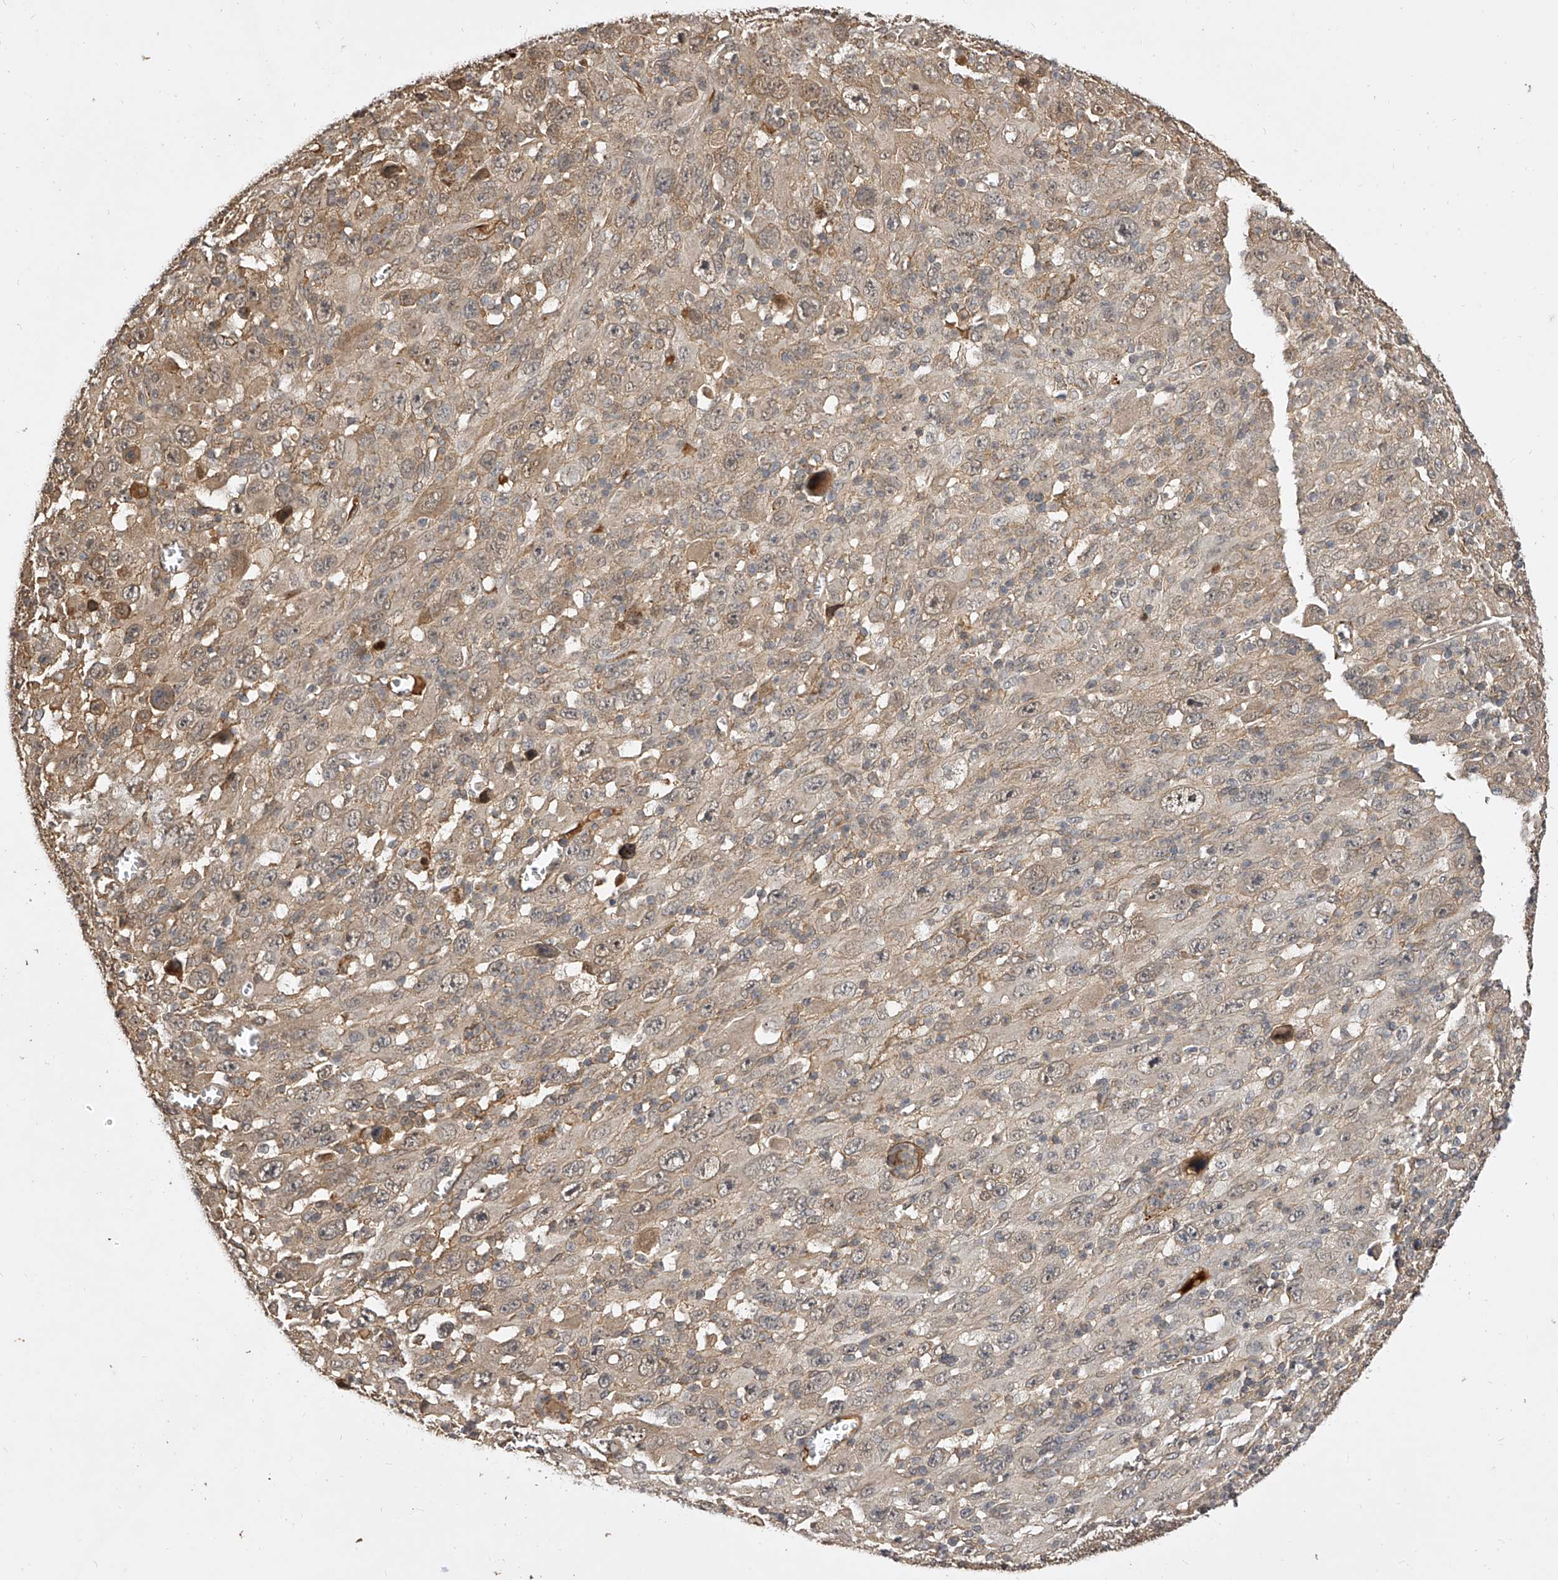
{"staining": {"intensity": "weak", "quantity": ">75%", "location": "cytoplasmic/membranous"}, "tissue": "melanoma", "cell_type": "Tumor cells", "image_type": "cancer", "snomed": [{"axis": "morphology", "description": "Malignant melanoma, Metastatic site"}, {"axis": "topography", "description": "Skin"}], "caption": "High-magnification brightfield microscopy of melanoma stained with DAB (brown) and counterstained with hematoxylin (blue). tumor cells exhibit weak cytoplasmic/membranous expression is seen in approximately>75% of cells.", "gene": "CFAP410", "patient": {"sex": "female", "age": 56}}